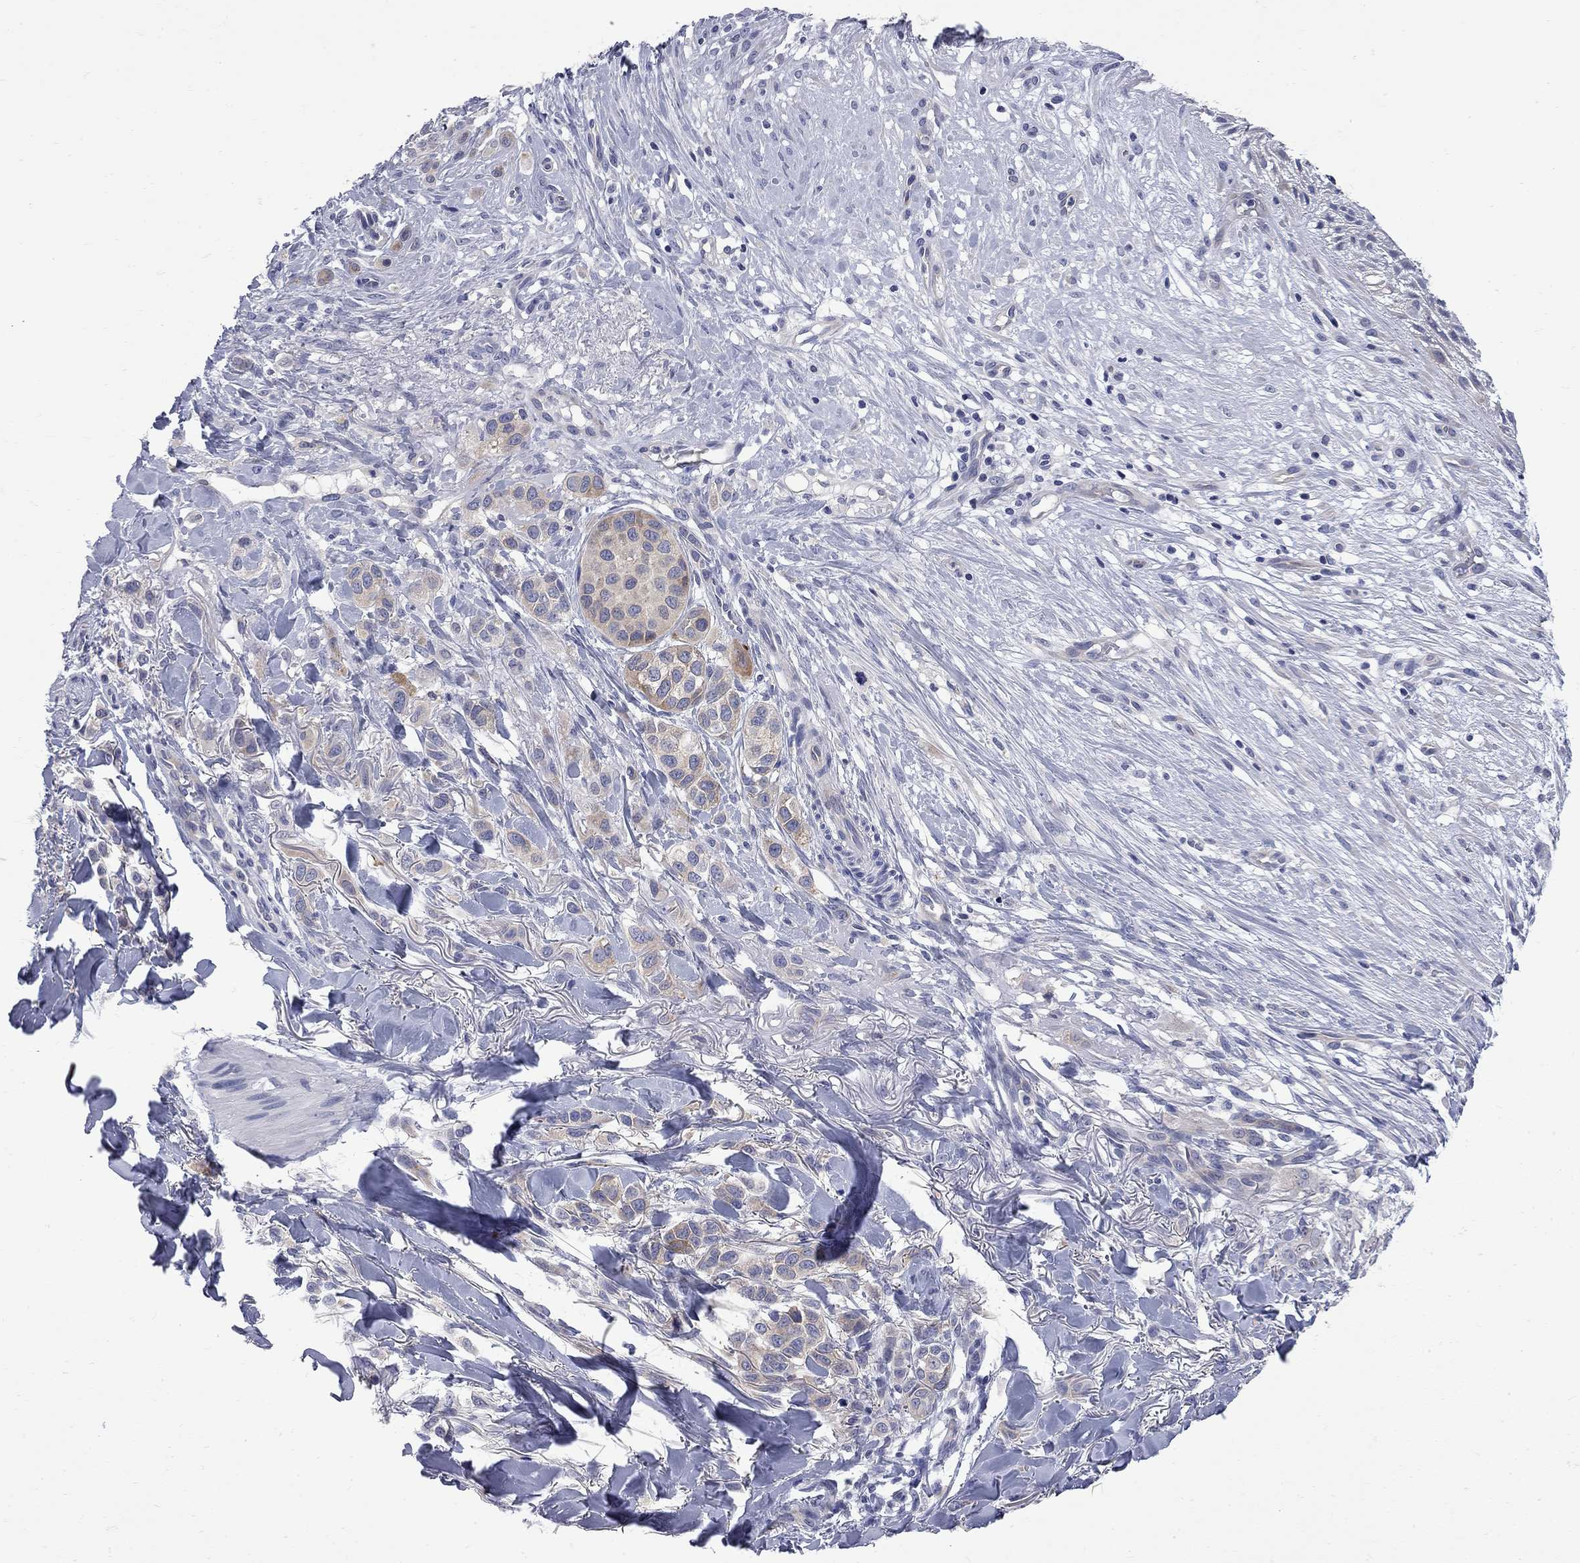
{"staining": {"intensity": "moderate", "quantity": "<25%", "location": "cytoplasmic/membranous"}, "tissue": "melanoma", "cell_type": "Tumor cells", "image_type": "cancer", "snomed": [{"axis": "morphology", "description": "Malignant melanoma, NOS"}, {"axis": "topography", "description": "Skin"}], "caption": "This micrograph displays immunohistochemistry (IHC) staining of melanoma, with low moderate cytoplasmic/membranous staining in approximately <25% of tumor cells.", "gene": "GALNT8", "patient": {"sex": "male", "age": 57}}